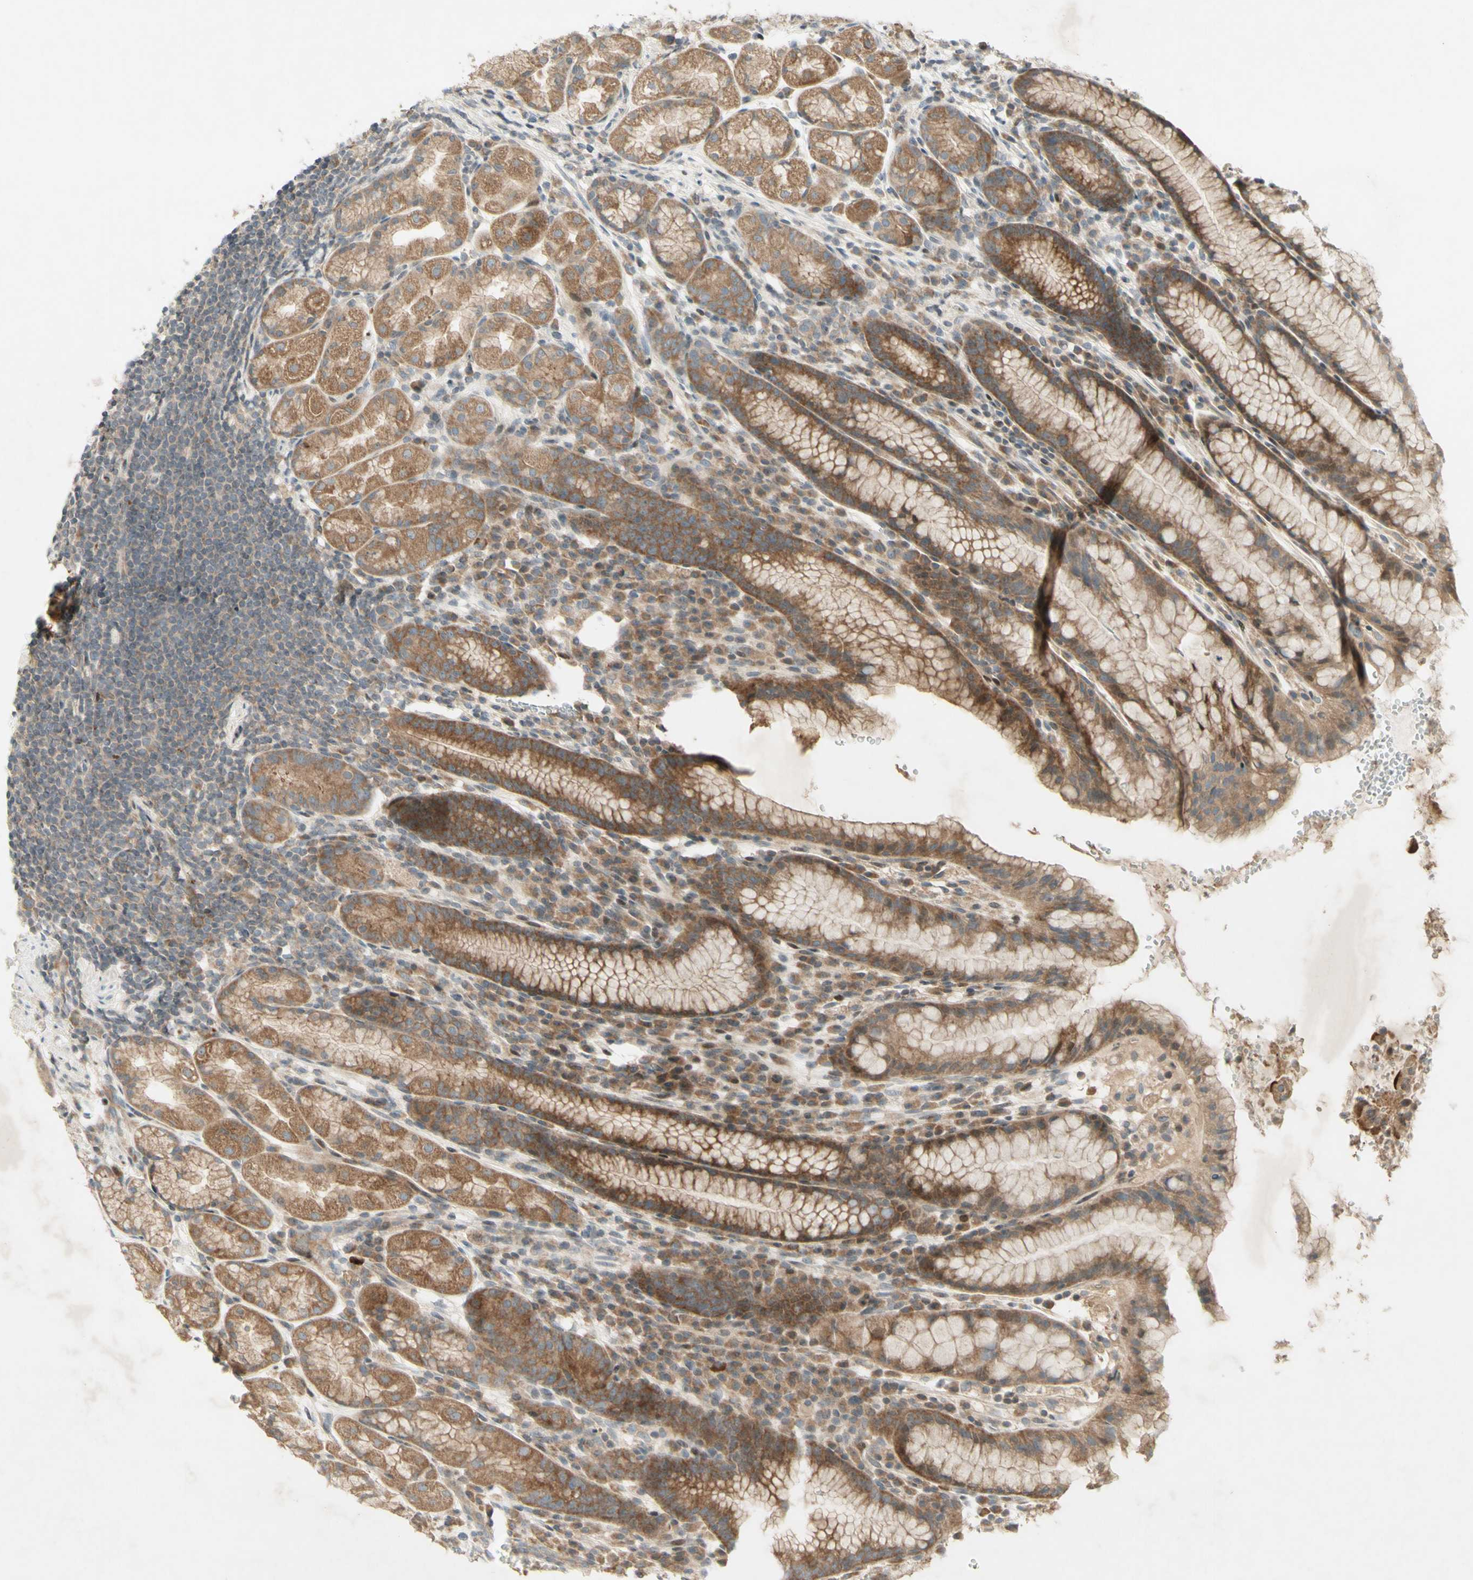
{"staining": {"intensity": "moderate", "quantity": ">75%", "location": "cytoplasmic/membranous"}, "tissue": "stomach", "cell_type": "Glandular cells", "image_type": "normal", "snomed": [{"axis": "morphology", "description": "Normal tissue, NOS"}, {"axis": "topography", "description": "Stomach, lower"}], "caption": "Immunohistochemistry (IHC) image of unremarkable stomach: stomach stained using IHC displays medium levels of moderate protein expression localized specifically in the cytoplasmic/membranous of glandular cells, appearing as a cytoplasmic/membranous brown color.", "gene": "ETF1", "patient": {"sex": "male", "age": 52}}